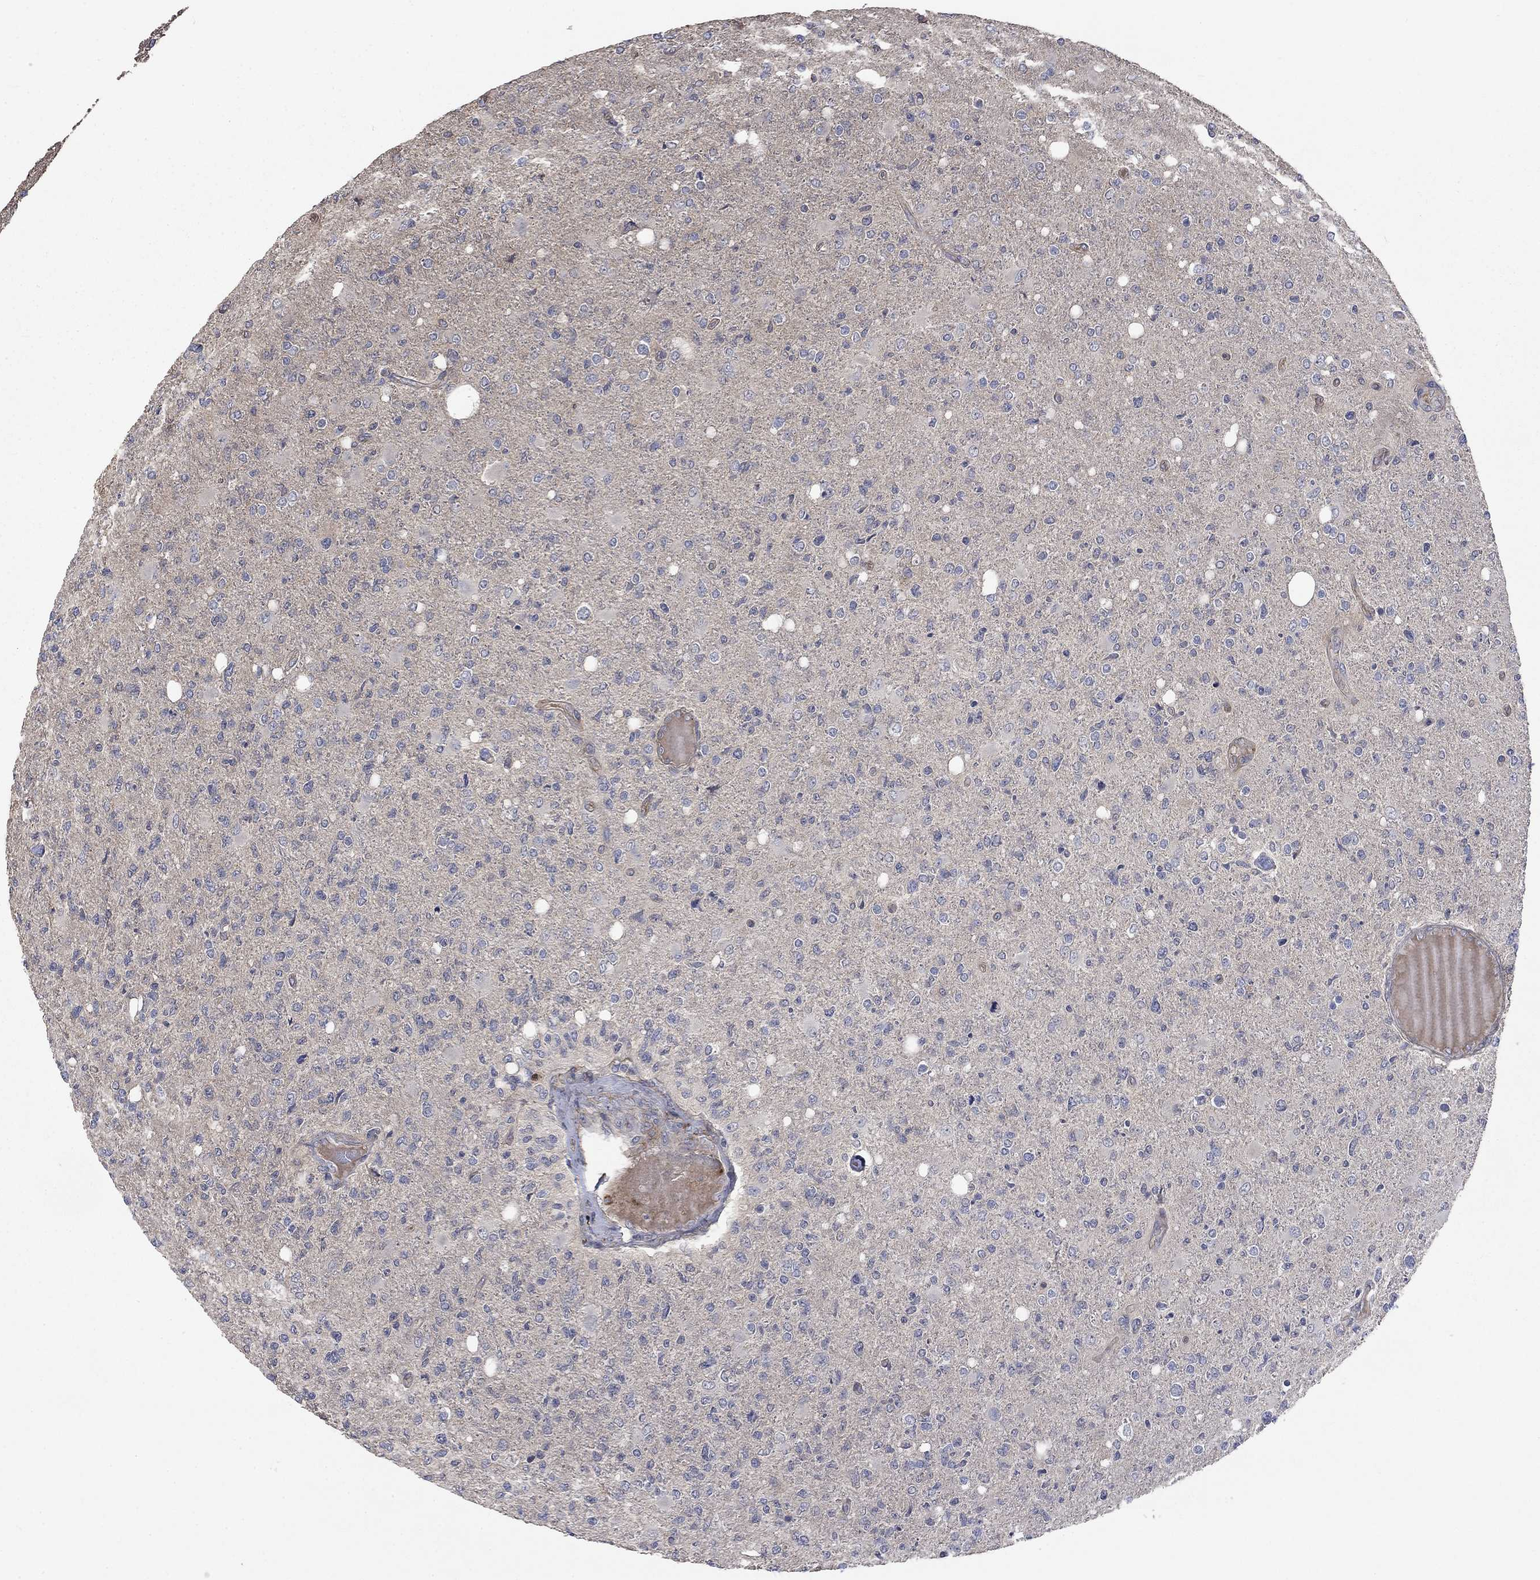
{"staining": {"intensity": "negative", "quantity": "none", "location": "none"}, "tissue": "glioma", "cell_type": "Tumor cells", "image_type": "cancer", "snomed": [{"axis": "morphology", "description": "Glioma, malignant, High grade"}, {"axis": "topography", "description": "Cerebral cortex"}], "caption": "Tumor cells are negative for brown protein staining in high-grade glioma (malignant).", "gene": "VCAN", "patient": {"sex": "male", "age": 70}}